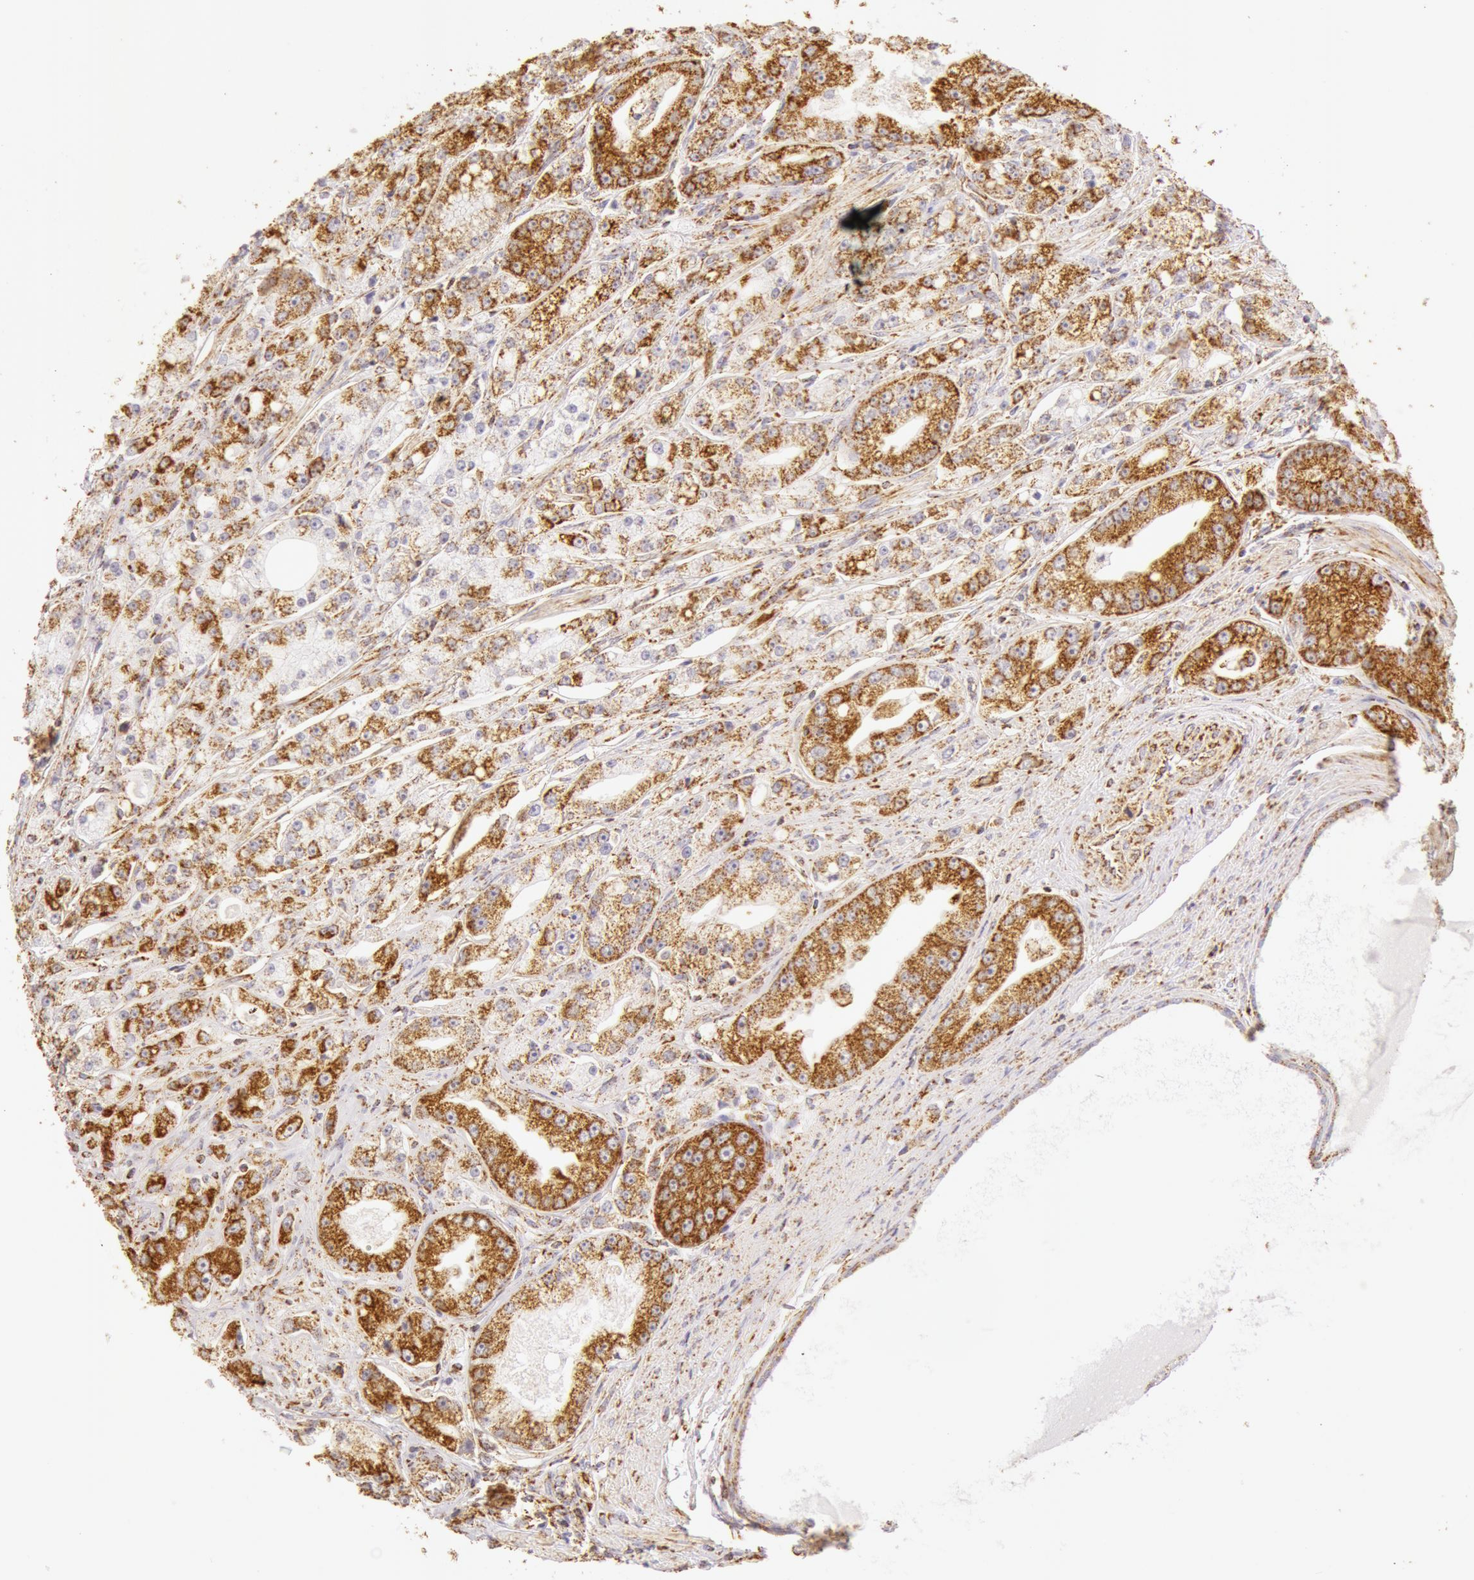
{"staining": {"intensity": "moderate", "quantity": "25%-75%", "location": "cytoplasmic/membranous"}, "tissue": "prostate cancer", "cell_type": "Tumor cells", "image_type": "cancer", "snomed": [{"axis": "morphology", "description": "Adenocarcinoma, Medium grade"}, {"axis": "topography", "description": "Prostate"}], "caption": "This is a micrograph of immunohistochemistry (IHC) staining of prostate cancer (adenocarcinoma (medium-grade)), which shows moderate staining in the cytoplasmic/membranous of tumor cells.", "gene": "ATP5F1B", "patient": {"sex": "male", "age": 72}}